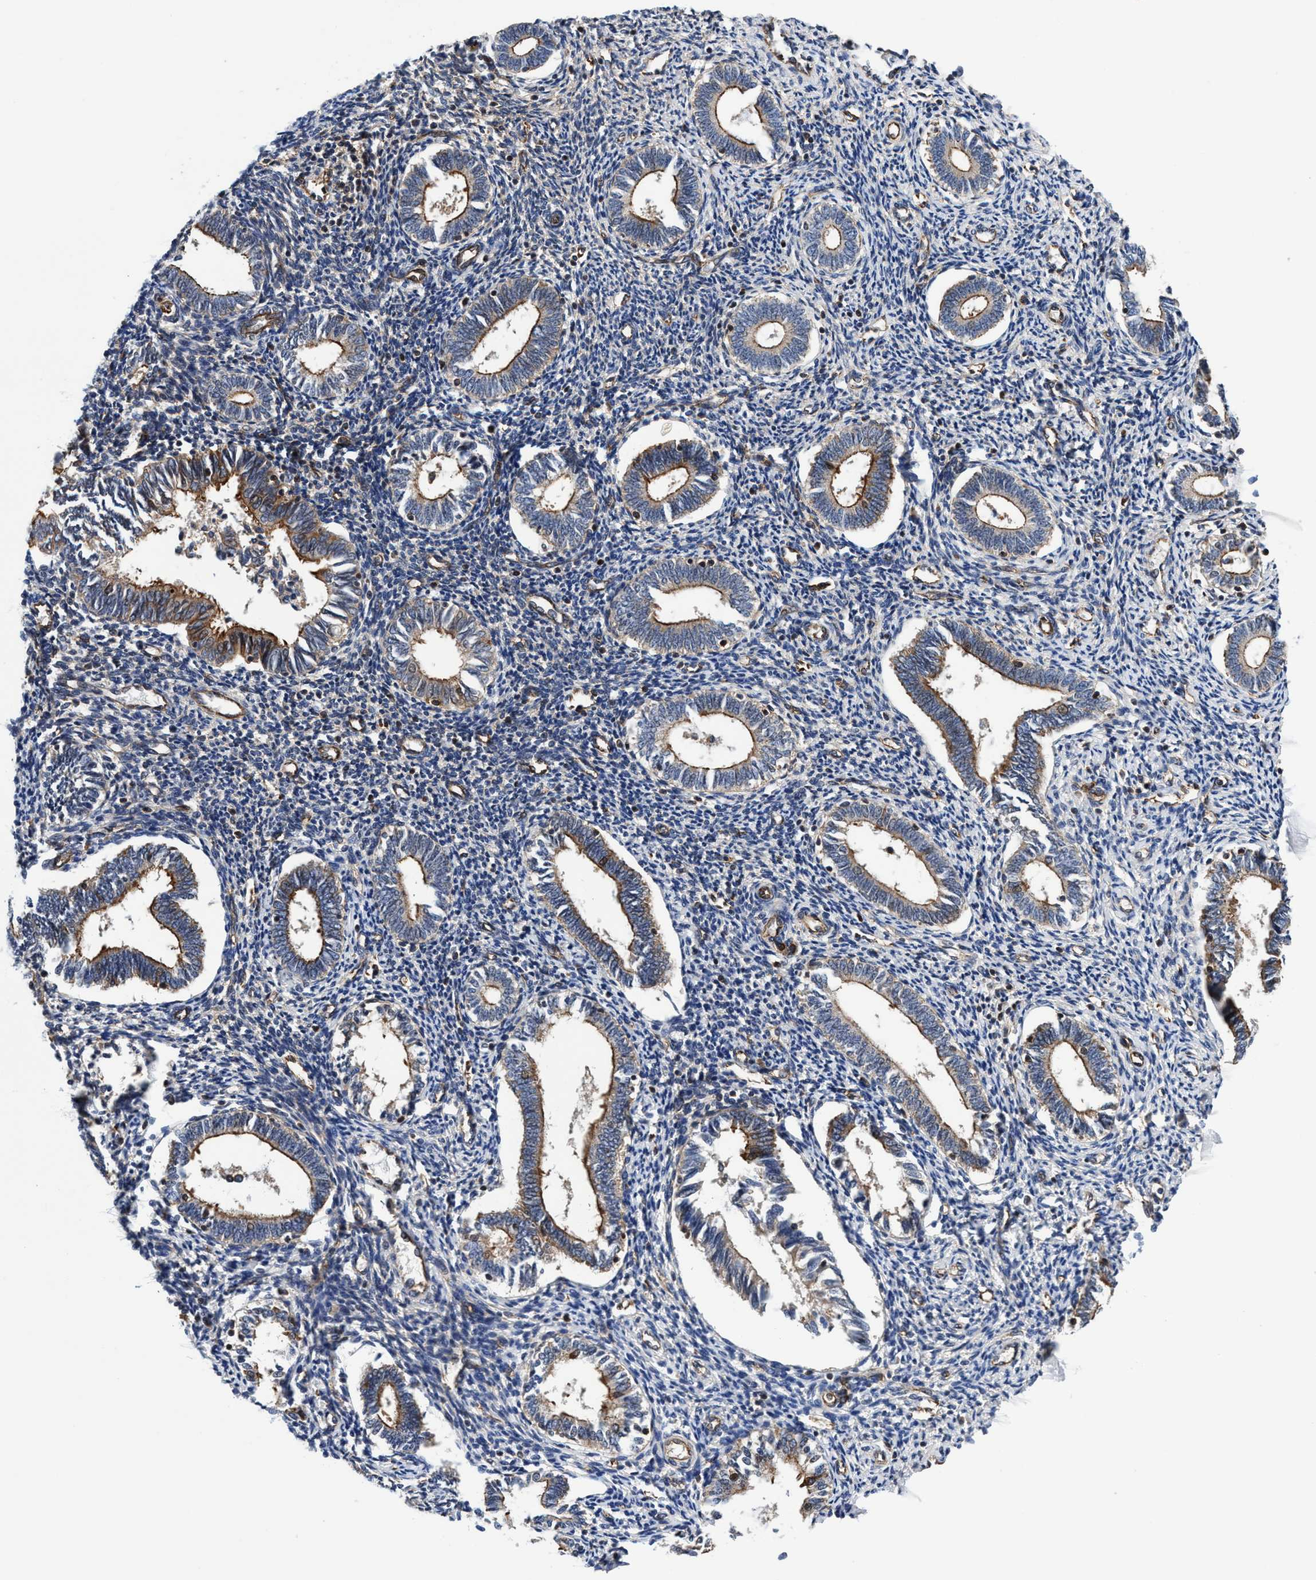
{"staining": {"intensity": "moderate", "quantity": "<25%", "location": "cytoplasmic/membranous"}, "tissue": "endometrium", "cell_type": "Cells in endometrial stroma", "image_type": "normal", "snomed": [{"axis": "morphology", "description": "Normal tissue, NOS"}, {"axis": "topography", "description": "Endometrium"}], "caption": "Endometrium stained with DAB (3,3'-diaminobenzidine) immunohistochemistry (IHC) shows low levels of moderate cytoplasmic/membranous expression in about <25% of cells in endometrial stroma. The staining is performed using DAB (3,3'-diaminobenzidine) brown chromogen to label protein expression. The nuclei are counter-stained blue using hematoxylin.", "gene": "MCM3AP", "patient": {"sex": "female", "age": 41}}